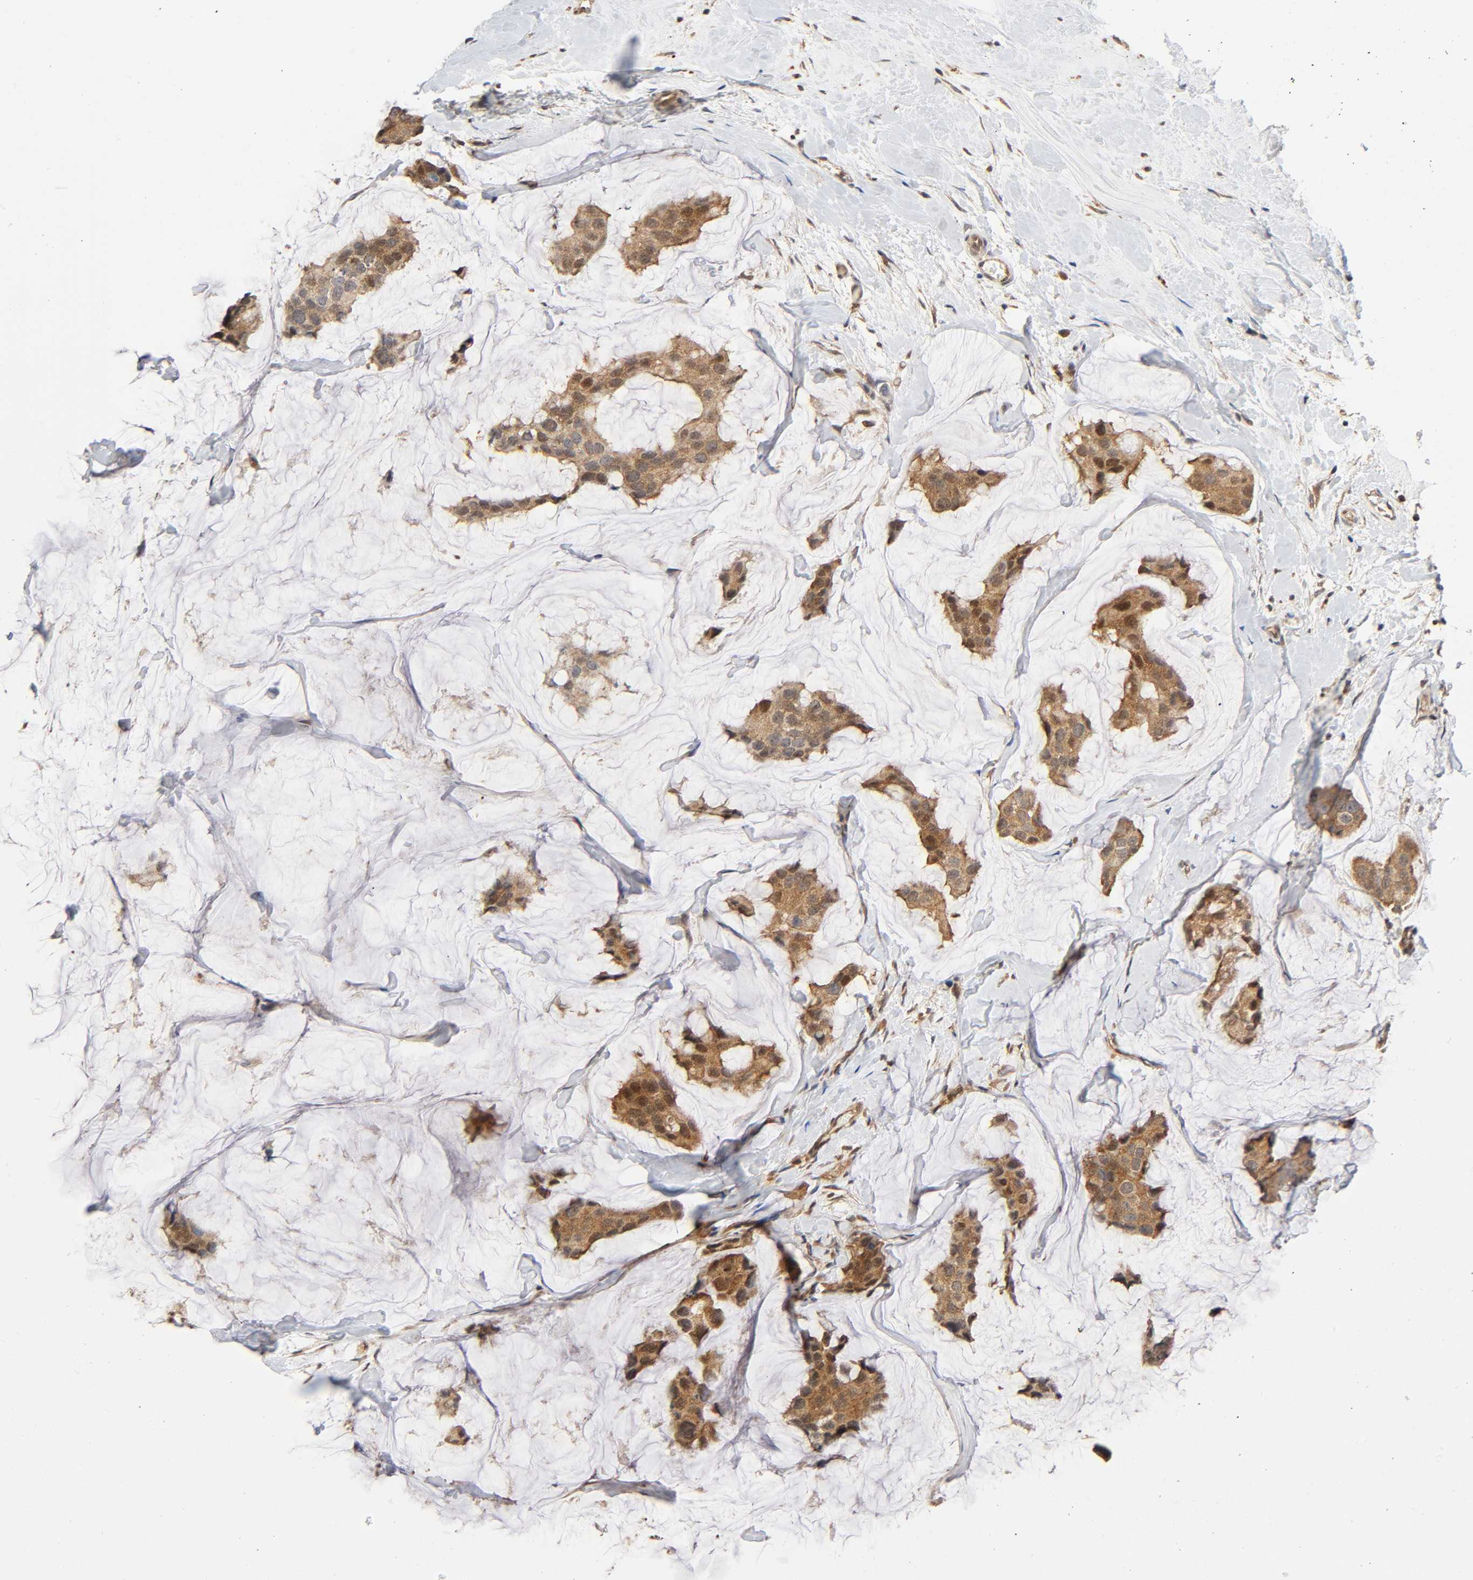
{"staining": {"intensity": "moderate", "quantity": ">75%", "location": "cytoplasmic/membranous,nuclear"}, "tissue": "breast cancer", "cell_type": "Tumor cells", "image_type": "cancer", "snomed": [{"axis": "morphology", "description": "Normal tissue, NOS"}, {"axis": "morphology", "description": "Duct carcinoma"}, {"axis": "topography", "description": "Breast"}], "caption": "IHC (DAB (3,3'-diaminobenzidine)) staining of human breast invasive ductal carcinoma displays moderate cytoplasmic/membranous and nuclear protein expression in about >75% of tumor cells.", "gene": "CASP9", "patient": {"sex": "female", "age": 50}}